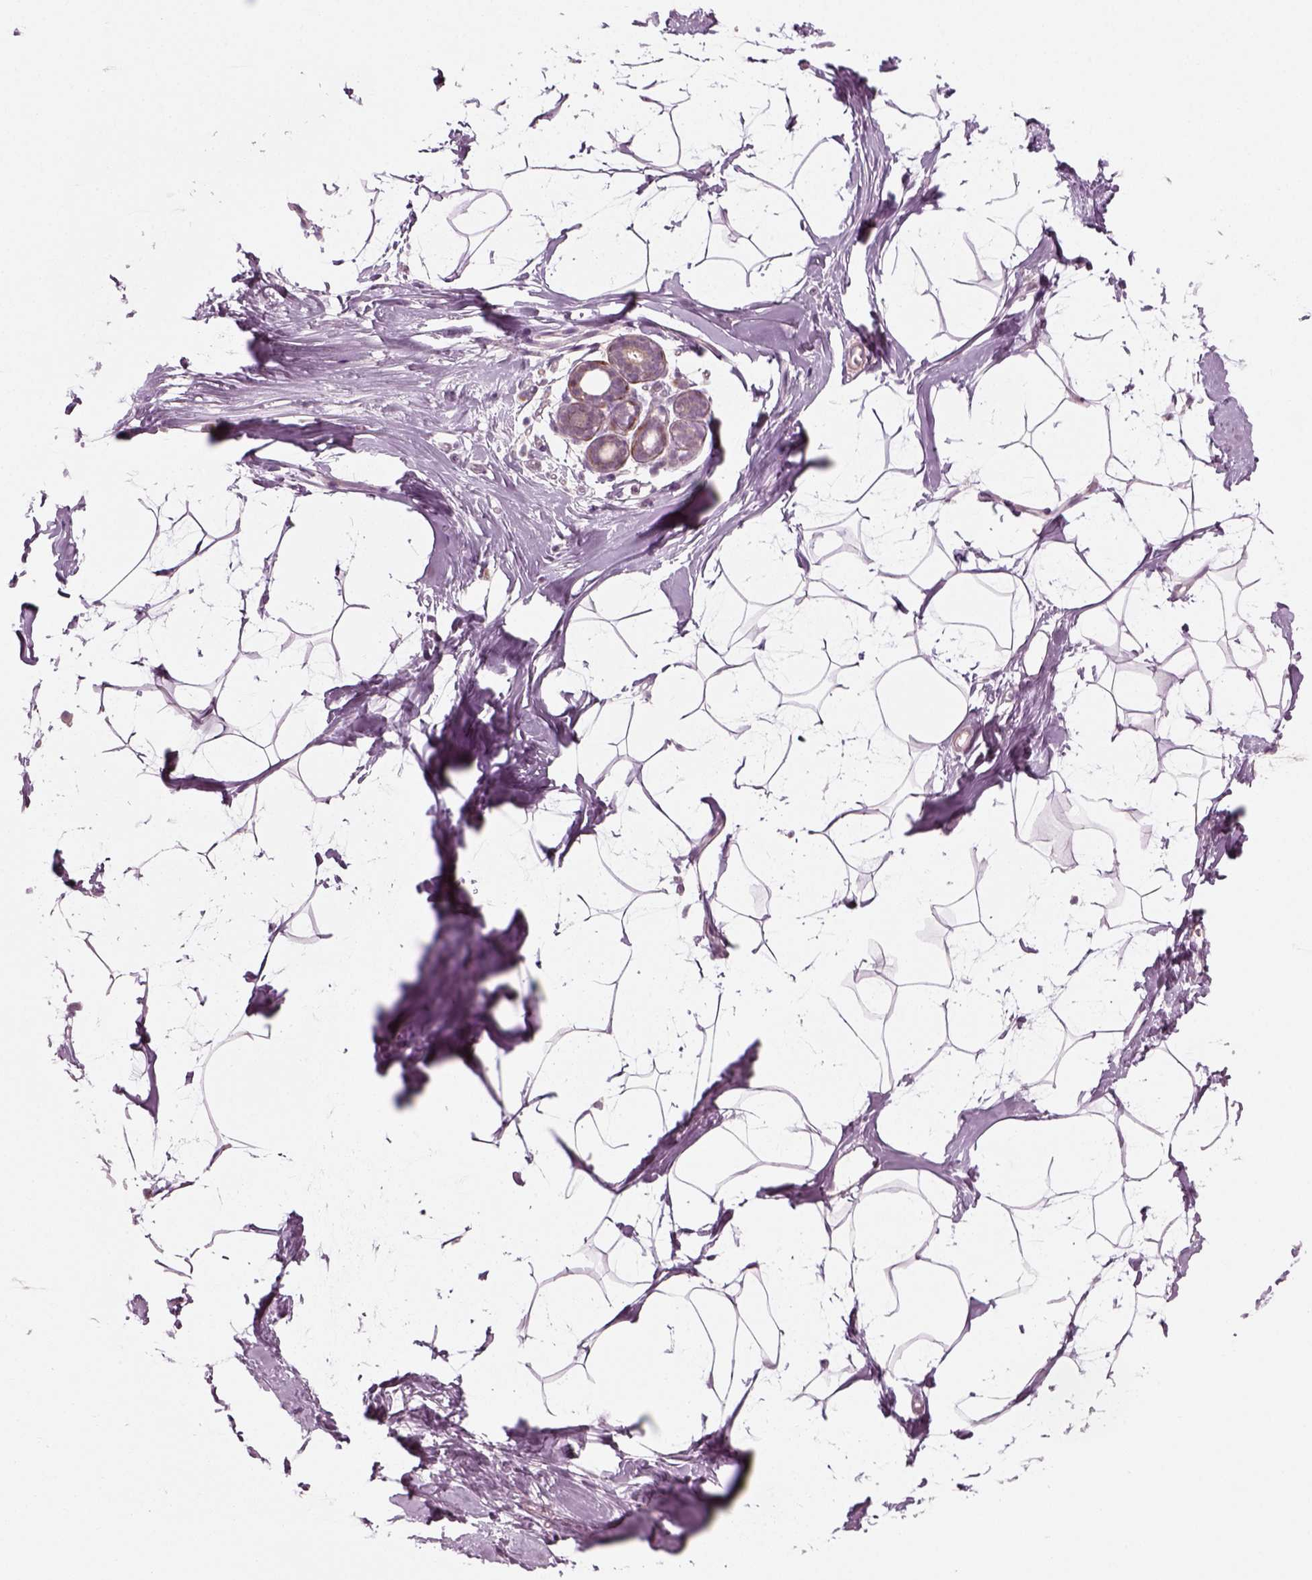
{"staining": {"intensity": "negative", "quantity": "none", "location": "none"}, "tissue": "breast", "cell_type": "Adipocytes", "image_type": "normal", "snomed": [{"axis": "morphology", "description": "Normal tissue, NOS"}, {"axis": "topography", "description": "Breast"}], "caption": "The immunohistochemistry photomicrograph has no significant positivity in adipocytes of breast. The staining is performed using DAB brown chromogen with nuclei counter-stained in using hematoxylin.", "gene": "MLIP", "patient": {"sex": "female", "age": 32}}